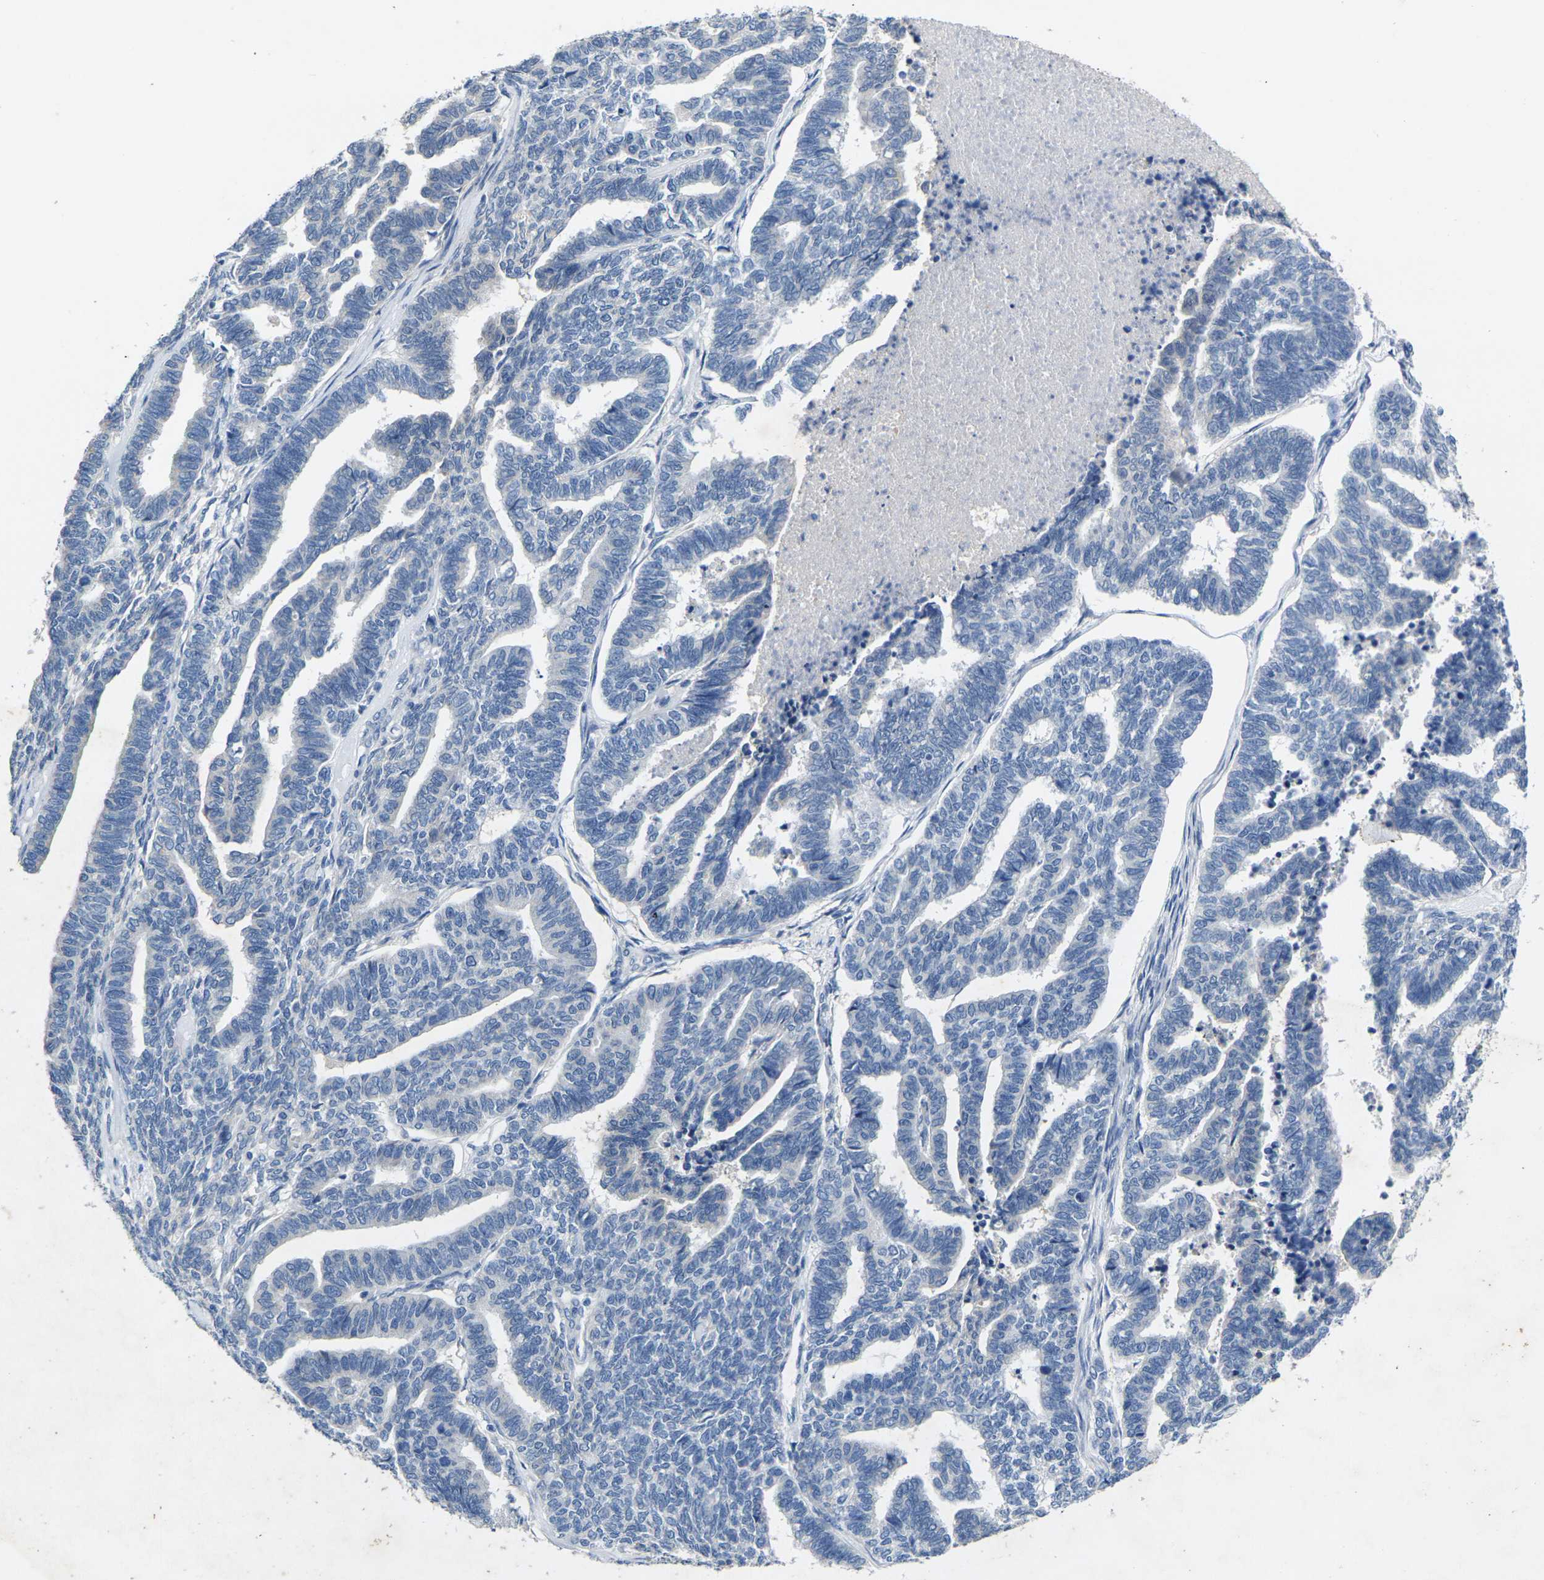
{"staining": {"intensity": "negative", "quantity": "none", "location": "none"}, "tissue": "endometrial cancer", "cell_type": "Tumor cells", "image_type": "cancer", "snomed": [{"axis": "morphology", "description": "Adenocarcinoma, NOS"}, {"axis": "topography", "description": "Endometrium"}], "caption": "This is an immunohistochemistry (IHC) photomicrograph of human endometrial cancer (adenocarcinoma). There is no staining in tumor cells.", "gene": "NOCT", "patient": {"sex": "female", "age": 70}}